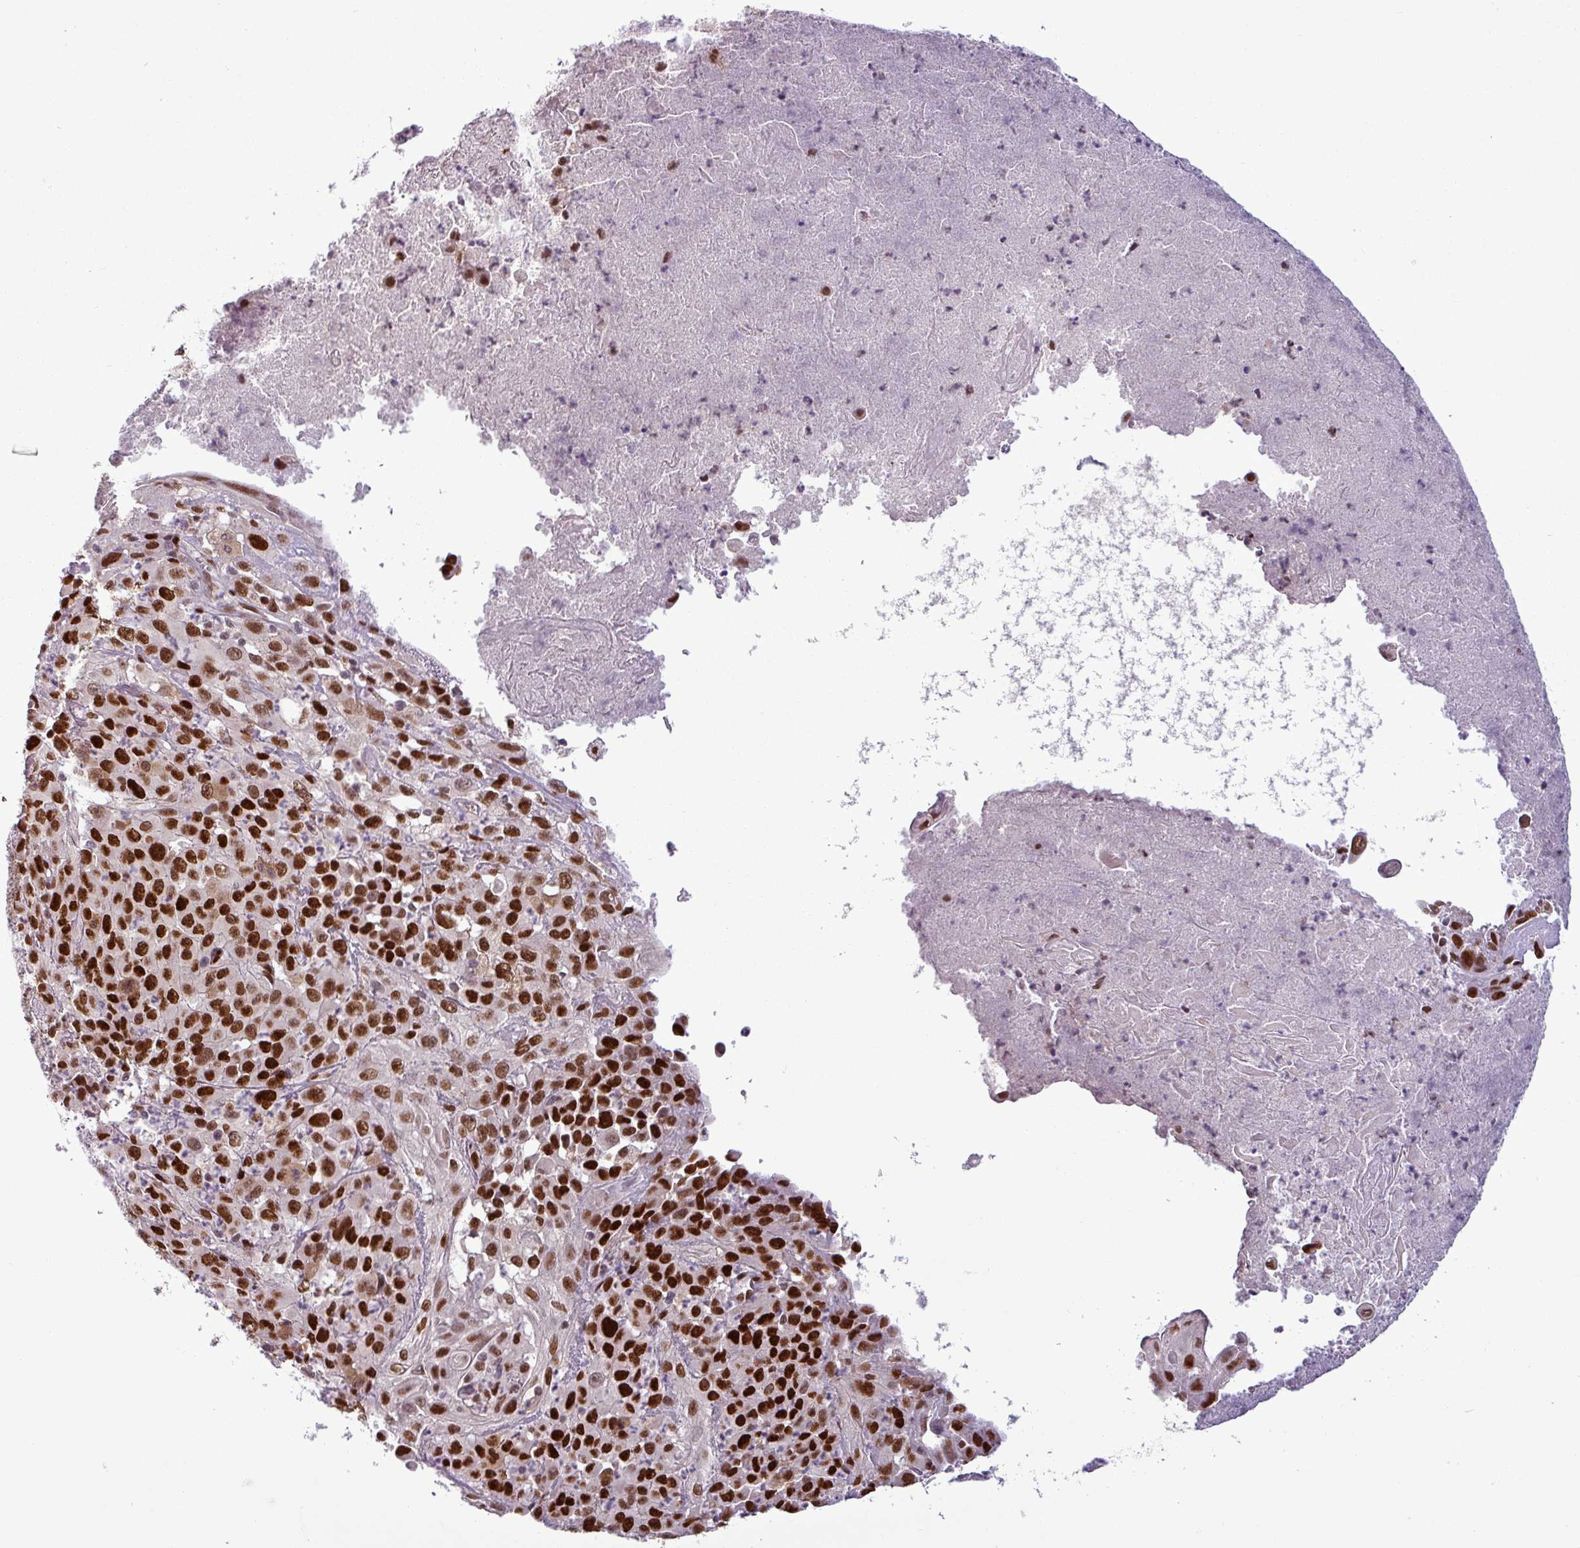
{"staining": {"intensity": "strong", "quantity": ">75%", "location": "nuclear"}, "tissue": "melanoma", "cell_type": "Tumor cells", "image_type": "cancer", "snomed": [{"axis": "morphology", "description": "Malignant melanoma, Metastatic site"}, {"axis": "topography", "description": "Brain"}], "caption": "A photomicrograph showing strong nuclear staining in about >75% of tumor cells in melanoma, as visualized by brown immunohistochemical staining.", "gene": "IRF2BPL", "patient": {"sex": "female", "age": 53}}